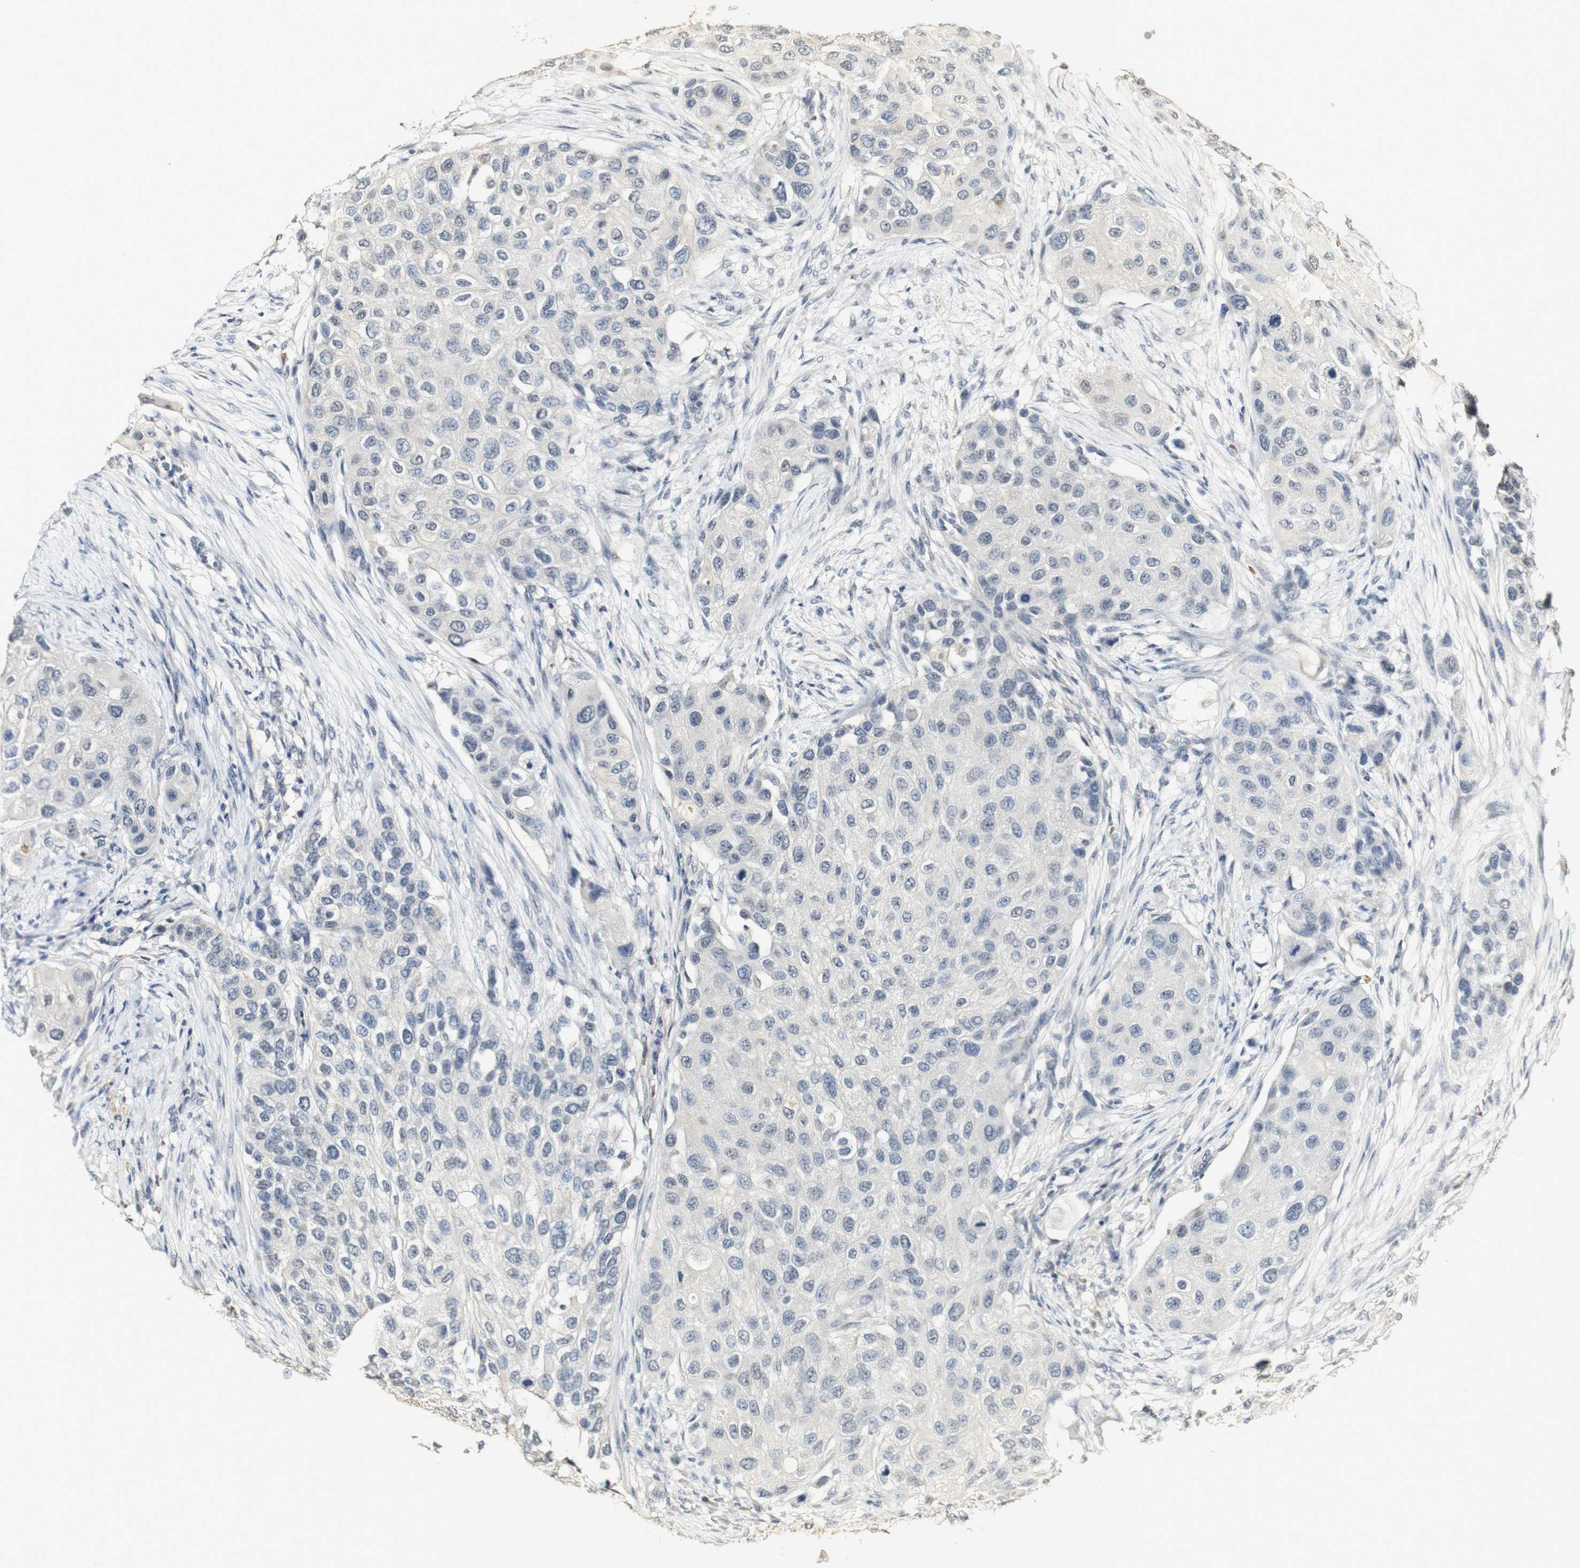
{"staining": {"intensity": "negative", "quantity": "none", "location": "none"}, "tissue": "urothelial cancer", "cell_type": "Tumor cells", "image_type": "cancer", "snomed": [{"axis": "morphology", "description": "Urothelial carcinoma, High grade"}, {"axis": "topography", "description": "Urinary bladder"}], "caption": "A photomicrograph of urothelial cancer stained for a protein shows no brown staining in tumor cells. (Immunohistochemistry (ihc), brightfield microscopy, high magnification).", "gene": "SYT7", "patient": {"sex": "female", "age": 56}}